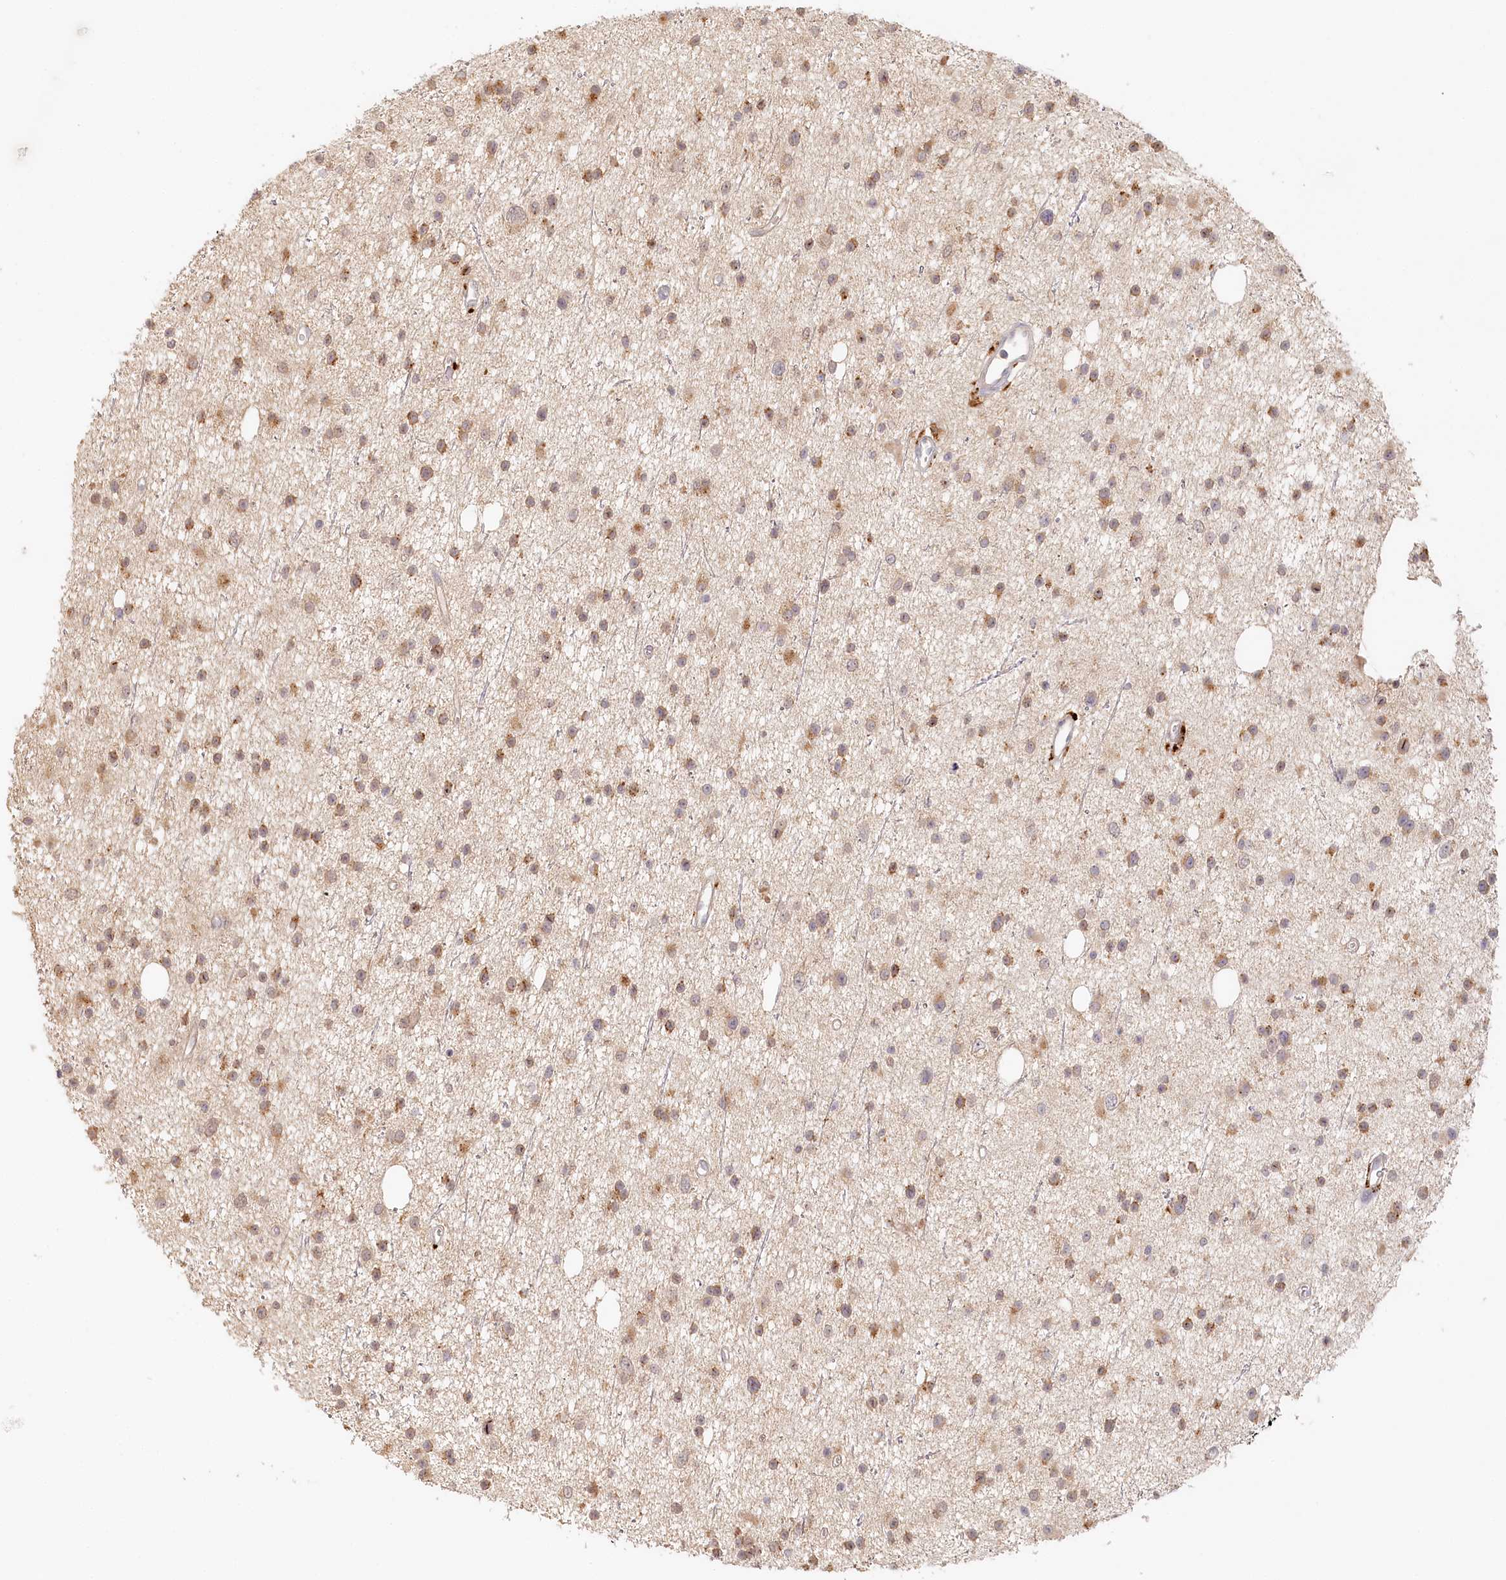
{"staining": {"intensity": "moderate", "quantity": "25%-75%", "location": "cytoplasmic/membranous"}, "tissue": "glioma", "cell_type": "Tumor cells", "image_type": "cancer", "snomed": [{"axis": "morphology", "description": "Glioma, malignant, Low grade"}, {"axis": "topography", "description": "Cerebral cortex"}], "caption": "DAB (3,3'-diaminobenzidine) immunohistochemical staining of human glioma reveals moderate cytoplasmic/membranous protein expression in about 25%-75% of tumor cells. Using DAB (brown) and hematoxylin (blue) stains, captured at high magnification using brightfield microscopy.", "gene": "VSIG1", "patient": {"sex": "female", "age": 39}}